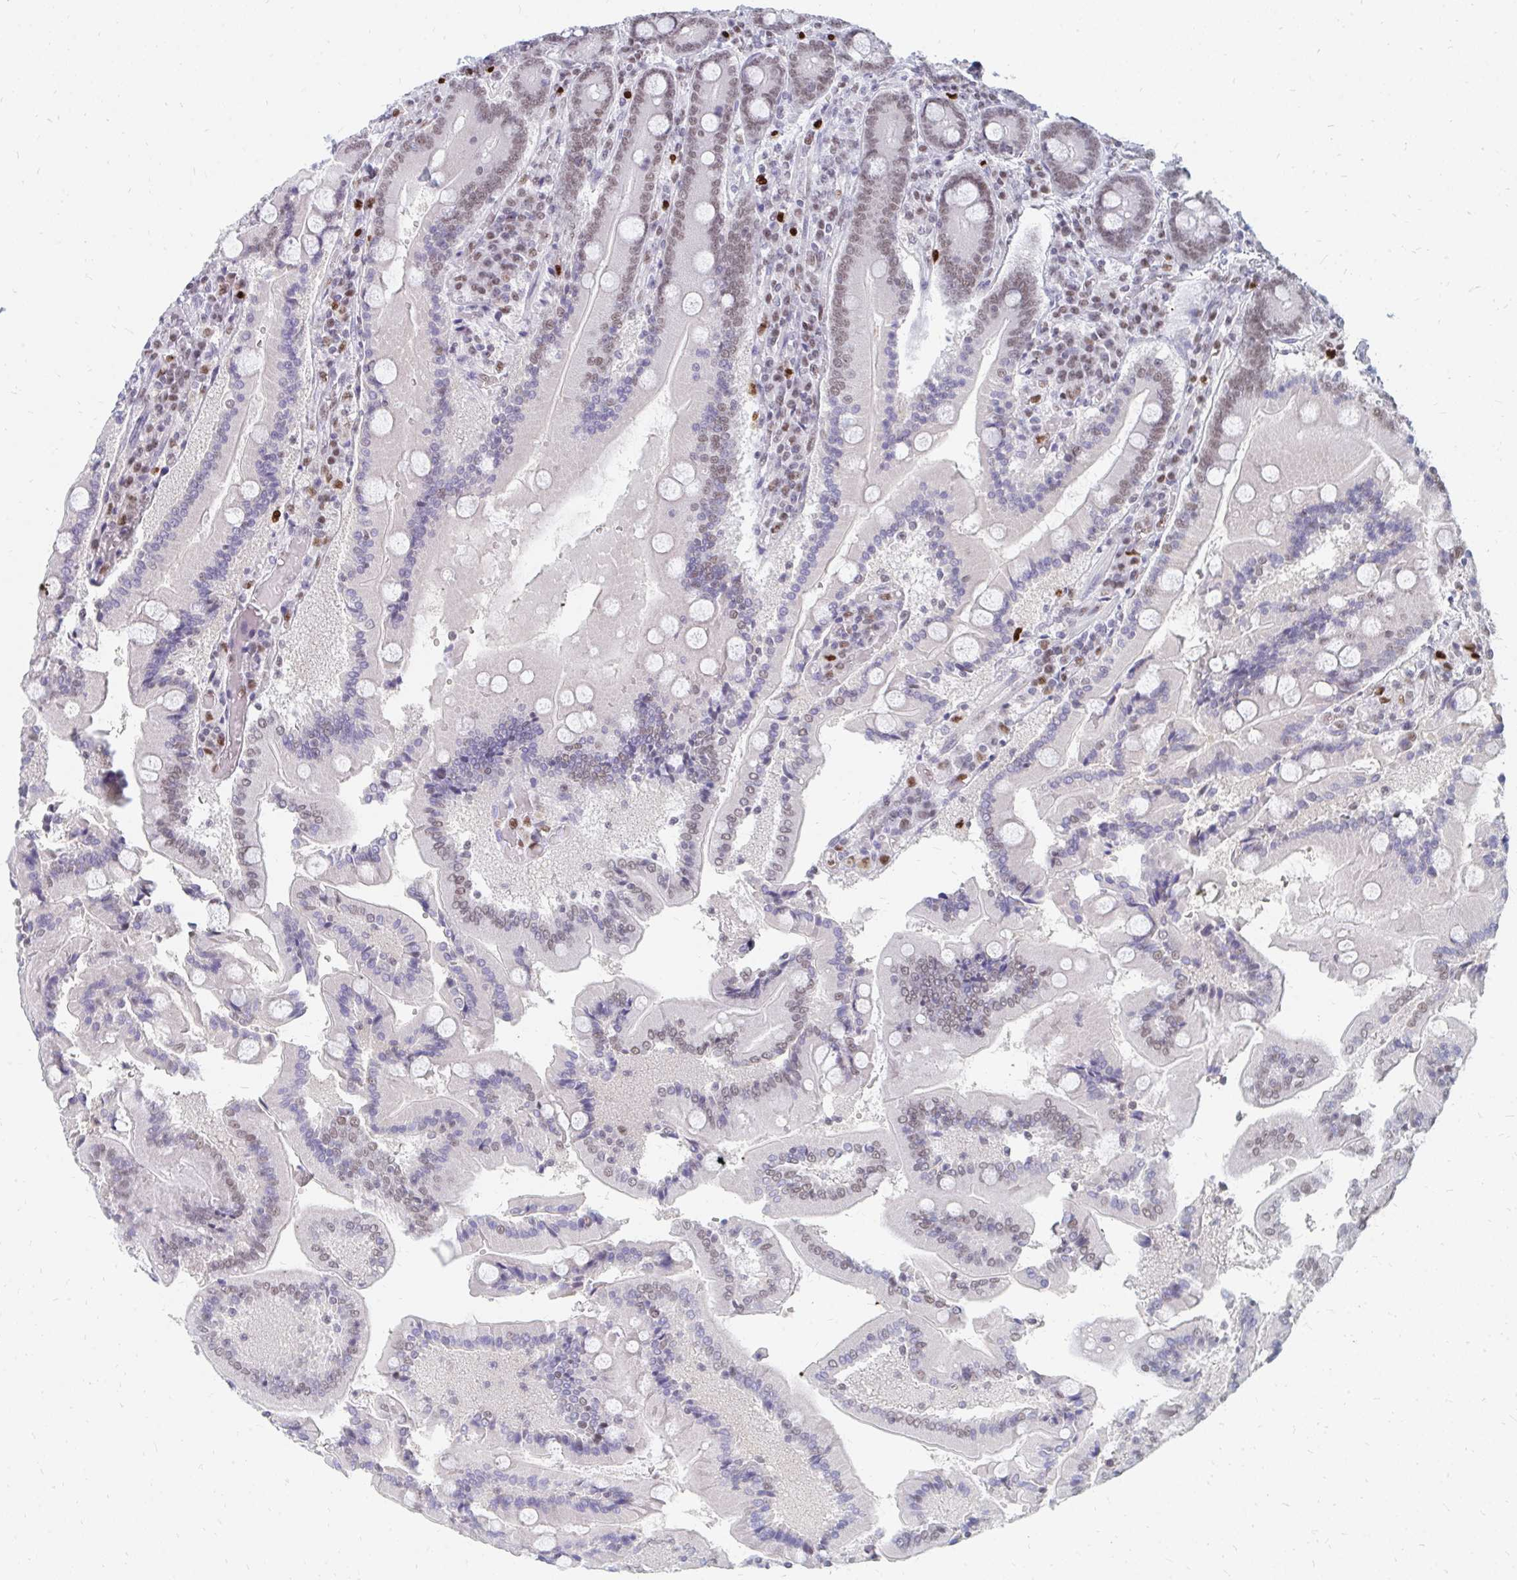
{"staining": {"intensity": "moderate", "quantity": "25%-75%", "location": "nuclear"}, "tissue": "duodenum", "cell_type": "Glandular cells", "image_type": "normal", "snomed": [{"axis": "morphology", "description": "Normal tissue, NOS"}, {"axis": "topography", "description": "Duodenum"}], "caption": "Immunohistochemical staining of normal human duodenum reveals moderate nuclear protein expression in approximately 25%-75% of glandular cells. The staining was performed using DAB to visualize the protein expression in brown, while the nuclei were stained in blue with hematoxylin (Magnification: 20x).", "gene": "PLK3", "patient": {"sex": "female", "age": 62}}